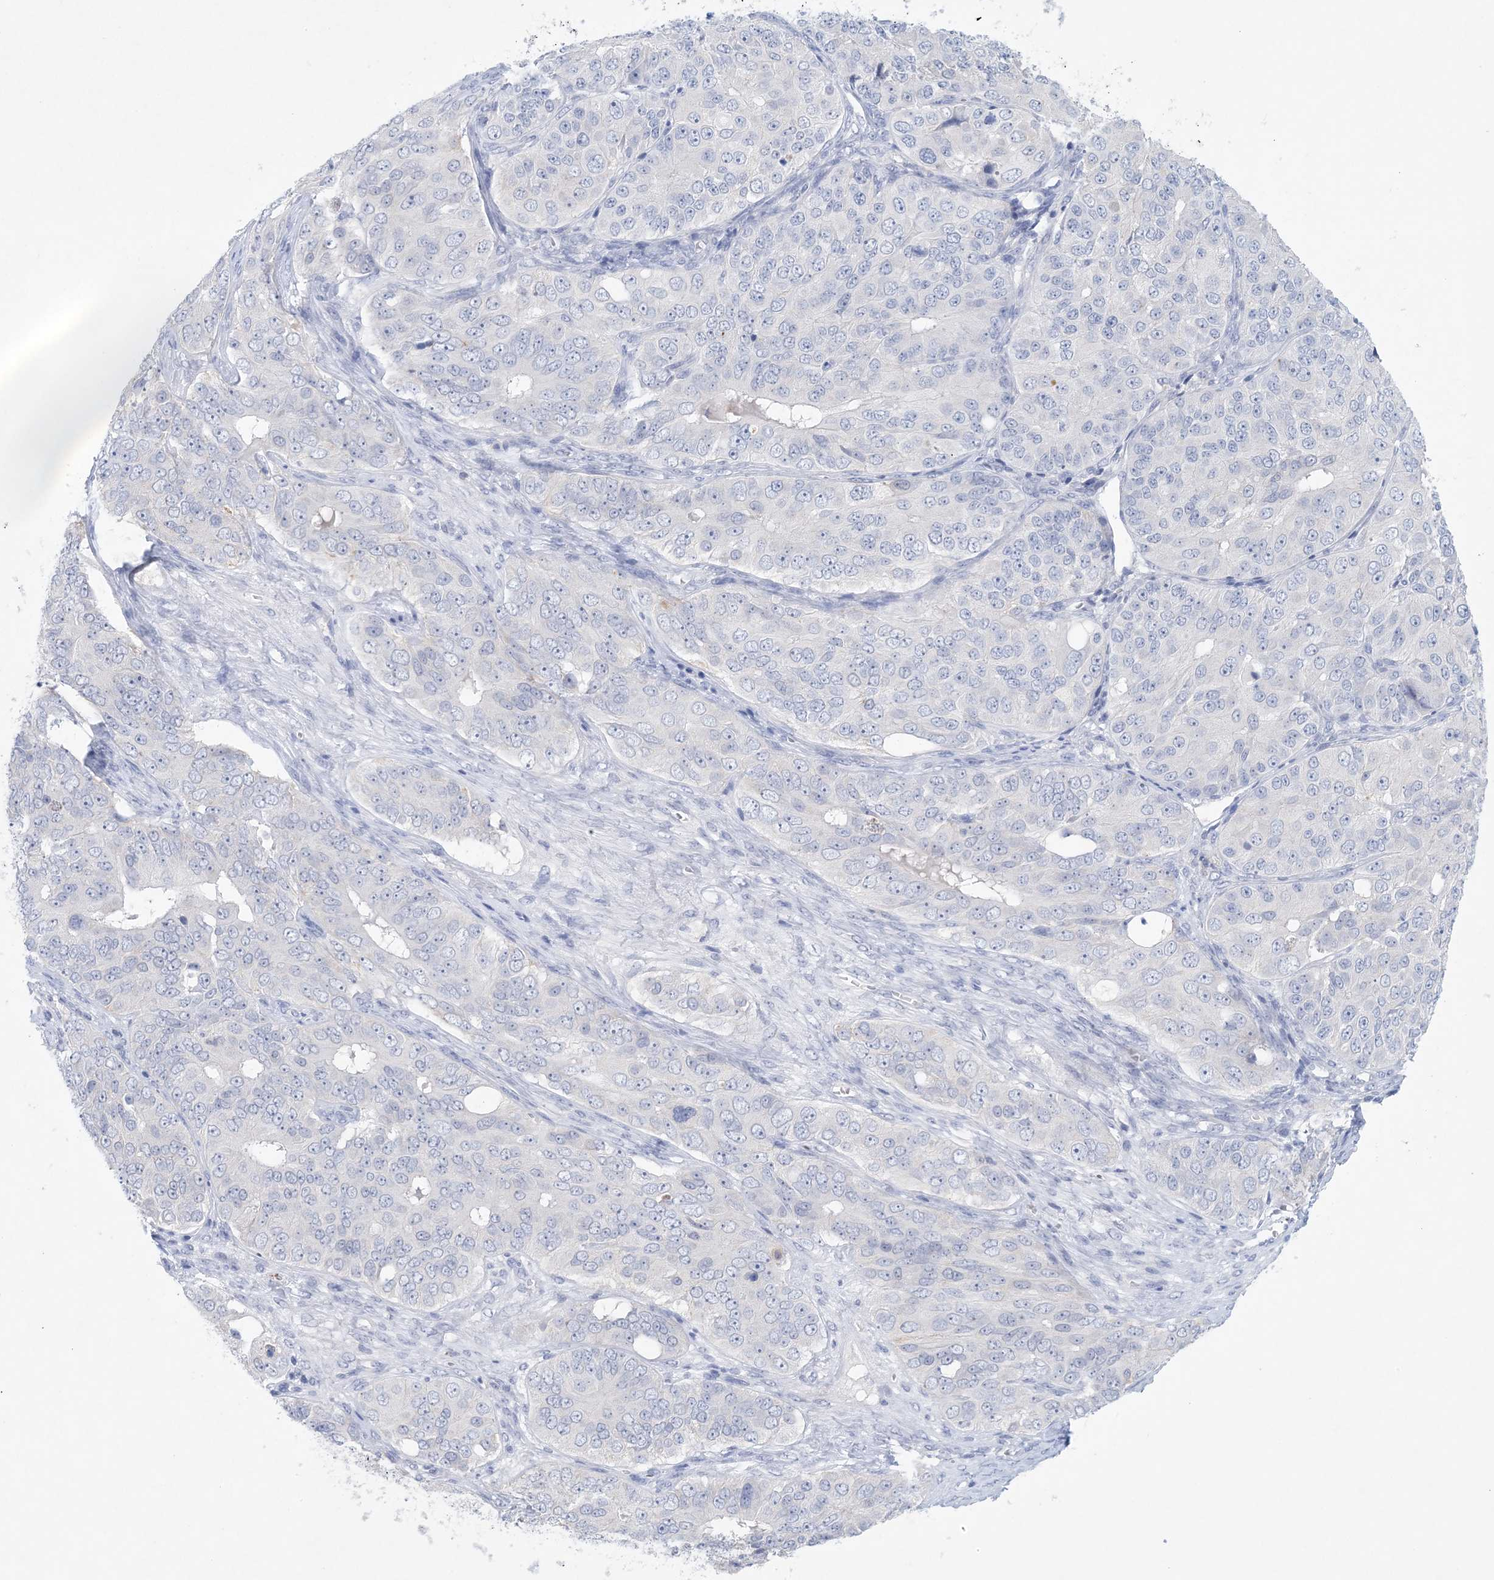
{"staining": {"intensity": "negative", "quantity": "none", "location": "none"}, "tissue": "ovarian cancer", "cell_type": "Tumor cells", "image_type": "cancer", "snomed": [{"axis": "morphology", "description": "Carcinoma, endometroid"}, {"axis": "topography", "description": "Ovary"}], "caption": "Immunohistochemical staining of human ovarian cancer displays no significant staining in tumor cells.", "gene": "GABRG1", "patient": {"sex": "female", "age": 51}}